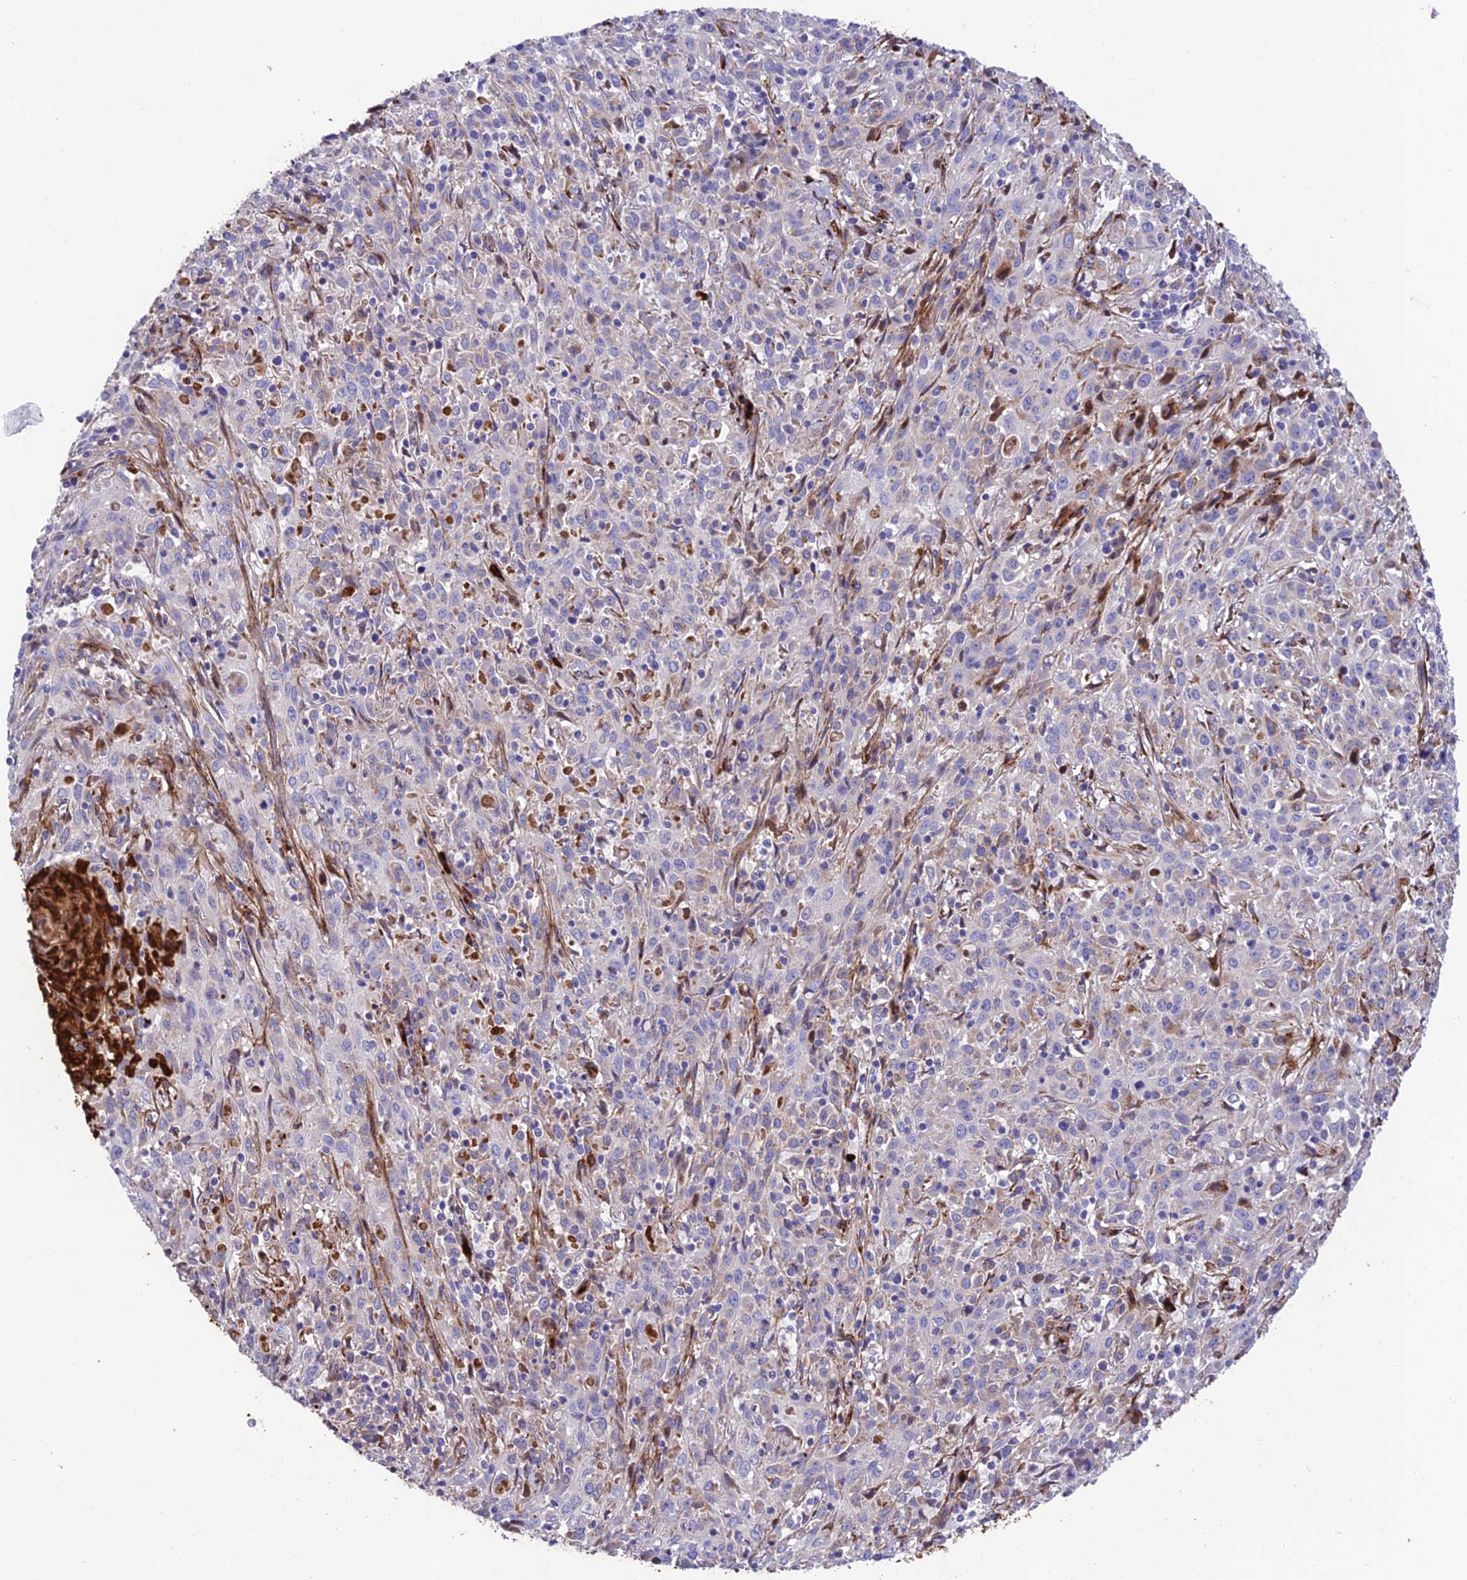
{"staining": {"intensity": "negative", "quantity": "none", "location": "none"}, "tissue": "cervical cancer", "cell_type": "Tumor cells", "image_type": "cancer", "snomed": [{"axis": "morphology", "description": "Squamous cell carcinoma, NOS"}, {"axis": "topography", "description": "Cervix"}], "caption": "This histopathology image is of cervical cancer stained with immunohistochemistry (IHC) to label a protein in brown with the nuclei are counter-stained blue. There is no positivity in tumor cells. Nuclei are stained in blue.", "gene": "CPSF4L", "patient": {"sex": "female", "age": 57}}